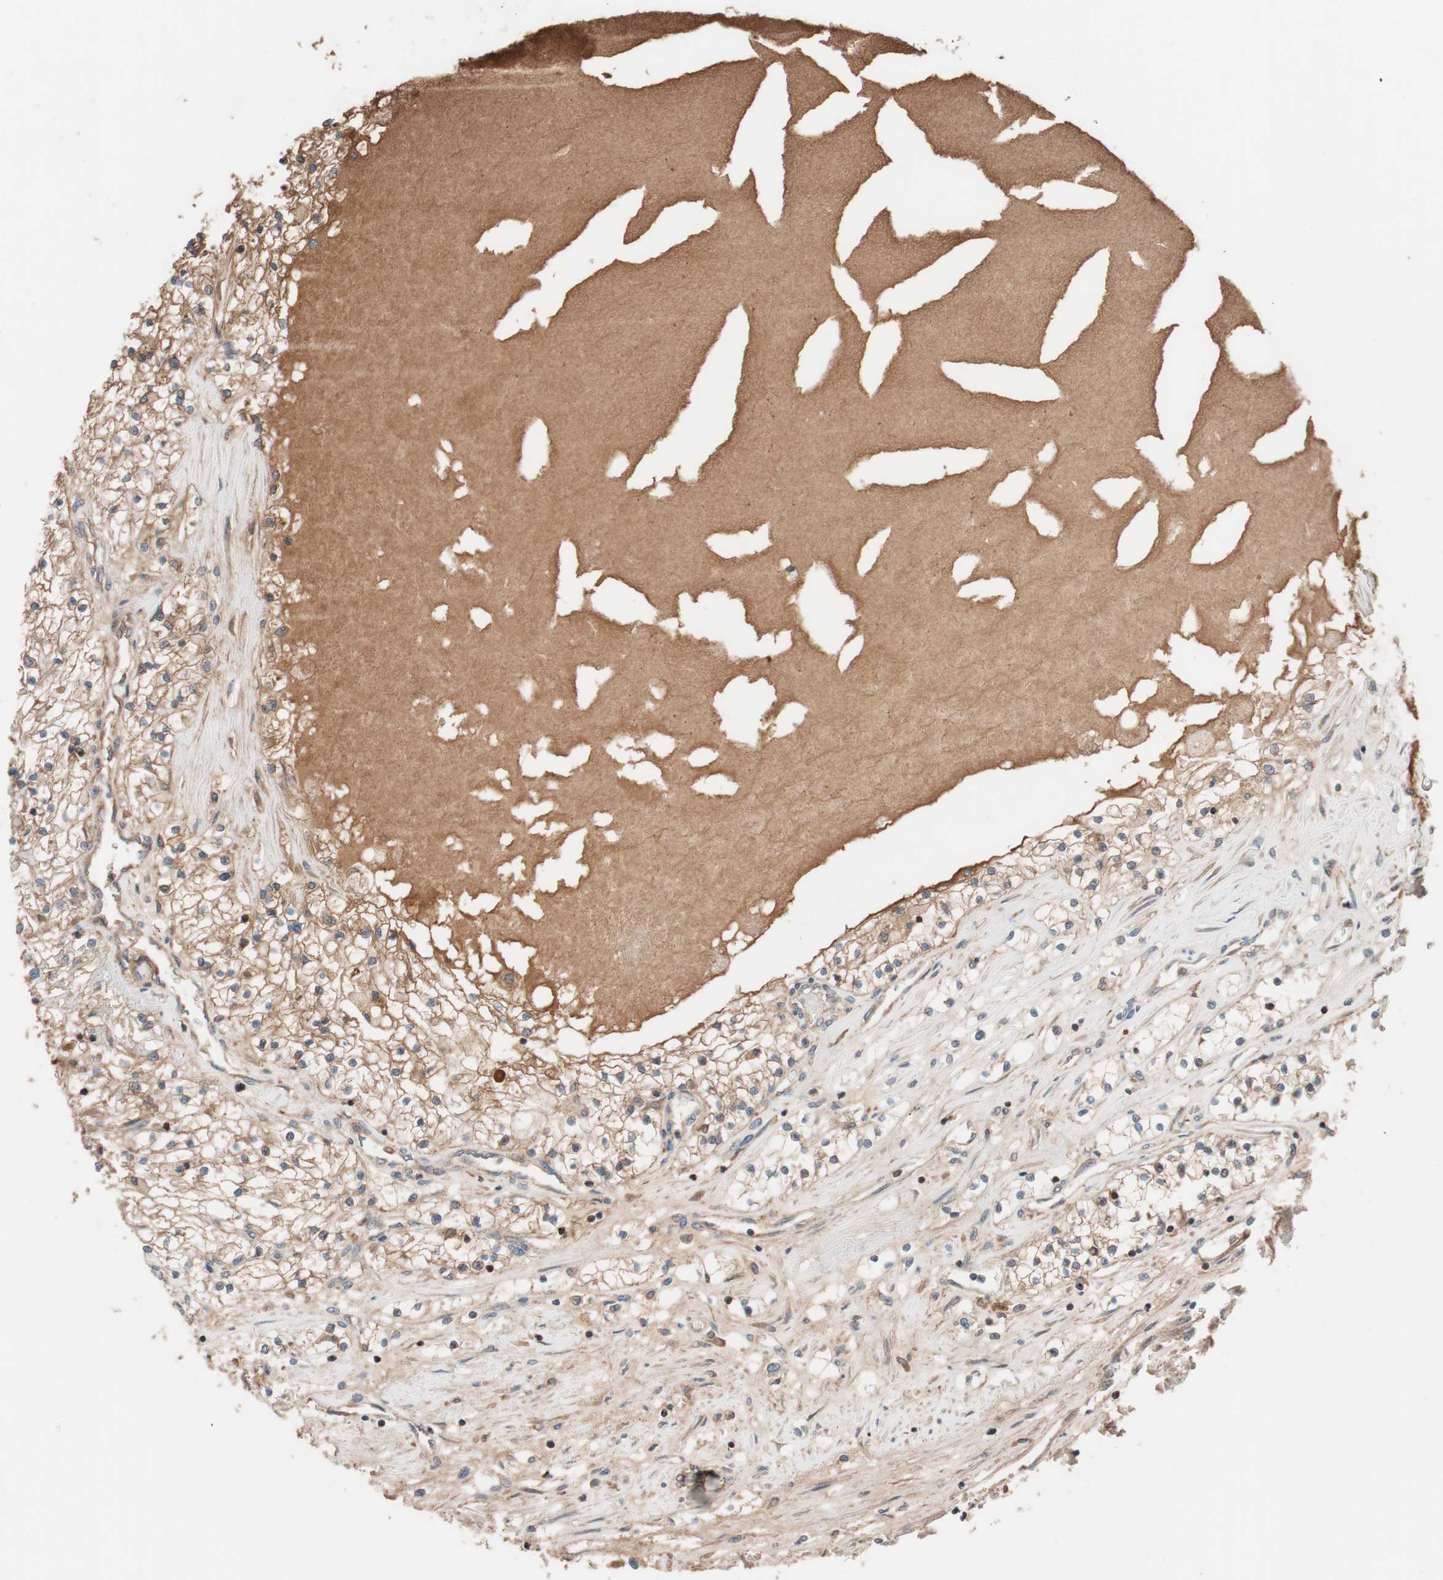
{"staining": {"intensity": "moderate", "quantity": ">75%", "location": "cytoplasmic/membranous"}, "tissue": "renal cancer", "cell_type": "Tumor cells", "image_type": "cancer", "snomed": [{"axis": "morphology", "description": "Adenocarcinoma, NOS"}, {"axis": "topography", "description": "Kidney"}], "caption": "The immunohistochemical stain highlights moderate cytoplasmic/membranous staining in tumor cells of renal adenocarcinoma tissue.", "gene": "SDC4", "patient": {"sex": "male", "age": 68}}